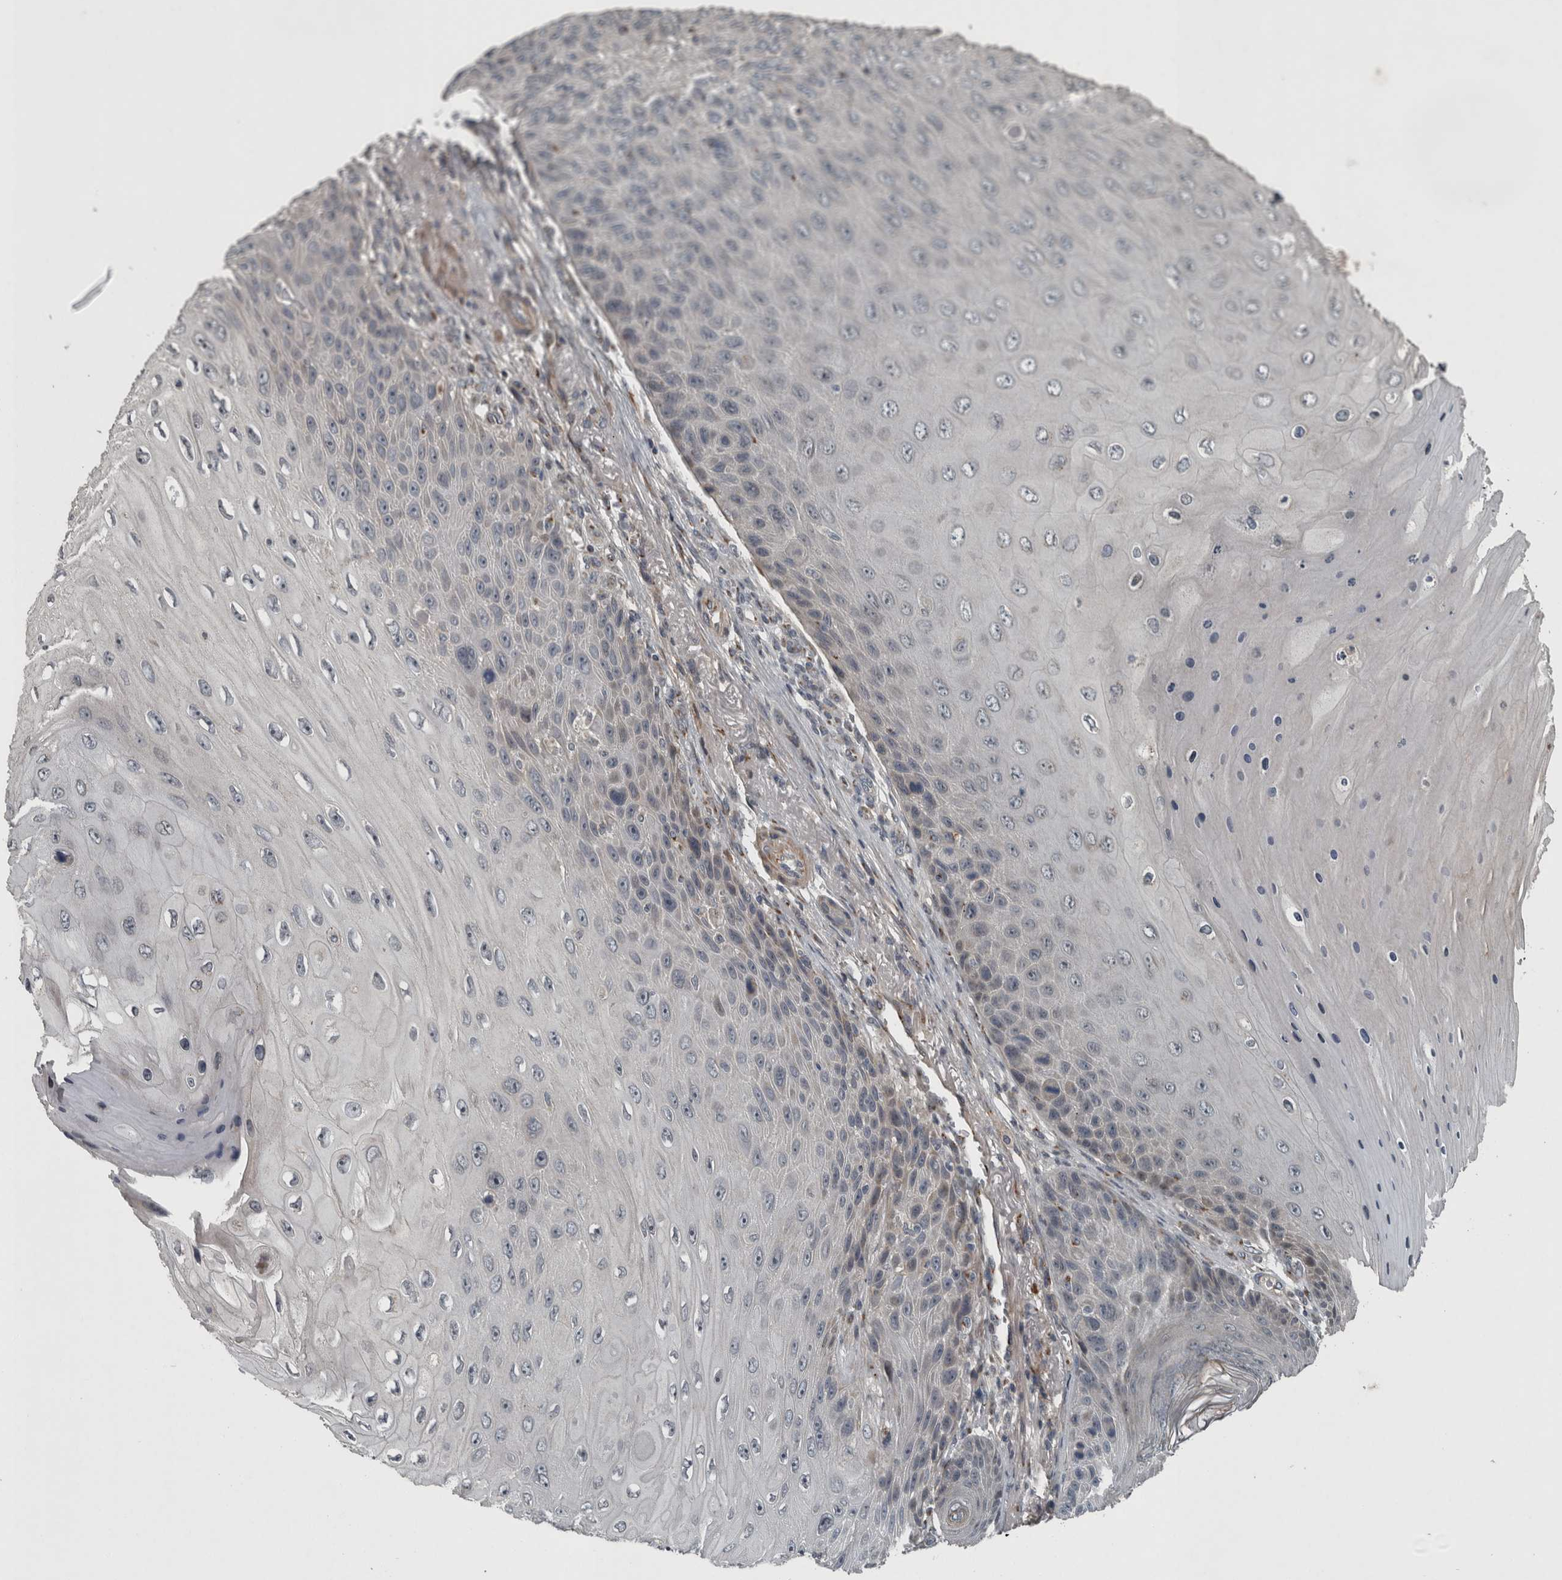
{"staining": {"intensity": "negative", "quantity": "none", "location": "none"}, "tissue": "skin cancer", "cell_type": "Tumor cells", "image_type": "cancer", "snomed": [{"axis": "morphology", "description": "Squamous cell carcinoma, NOS"}, {"axis": "topography", "description": "Skin"}], "caption": "An immunohistochemistry micrograph of skin cancer (squamous cell carcinoma) is shown. There is no staining in tumor cells of skin cancer (squamous cell carcinoma).", "gene": "ZNF345", "patient": {"sex": "female", "age": 88}}